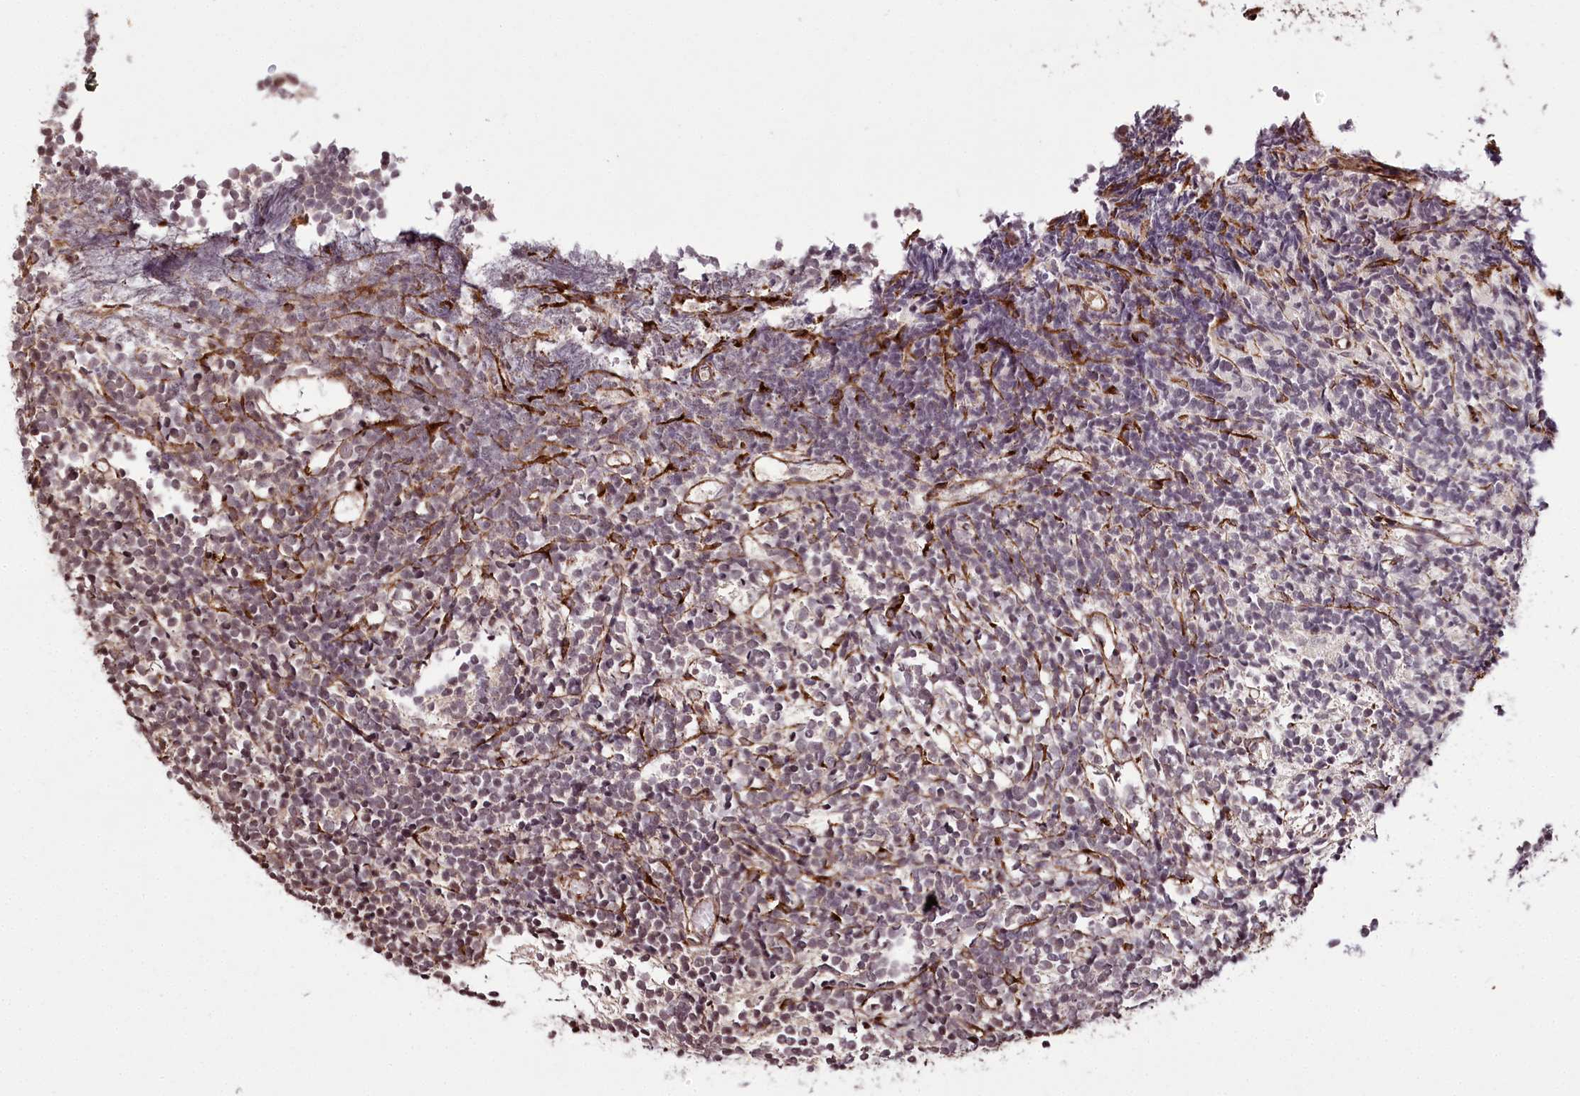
{"staining": {"intensity": "negative", "quantity": "none", "location": "none"}, "tissue": "glioma", "cell_type": "Tumor cells", "image_type": "cancer", "snomed": [{"axis": "morphology", "description": "Glioma, malignant, Low grade"}, {"axis": "topography", "description": "Brain"}], "caption": "Tumor cells show no significant expression in low-grade glioma (malignant).", "gene": "HOXC8", "patient": {"sex": "female", "age": 1}}